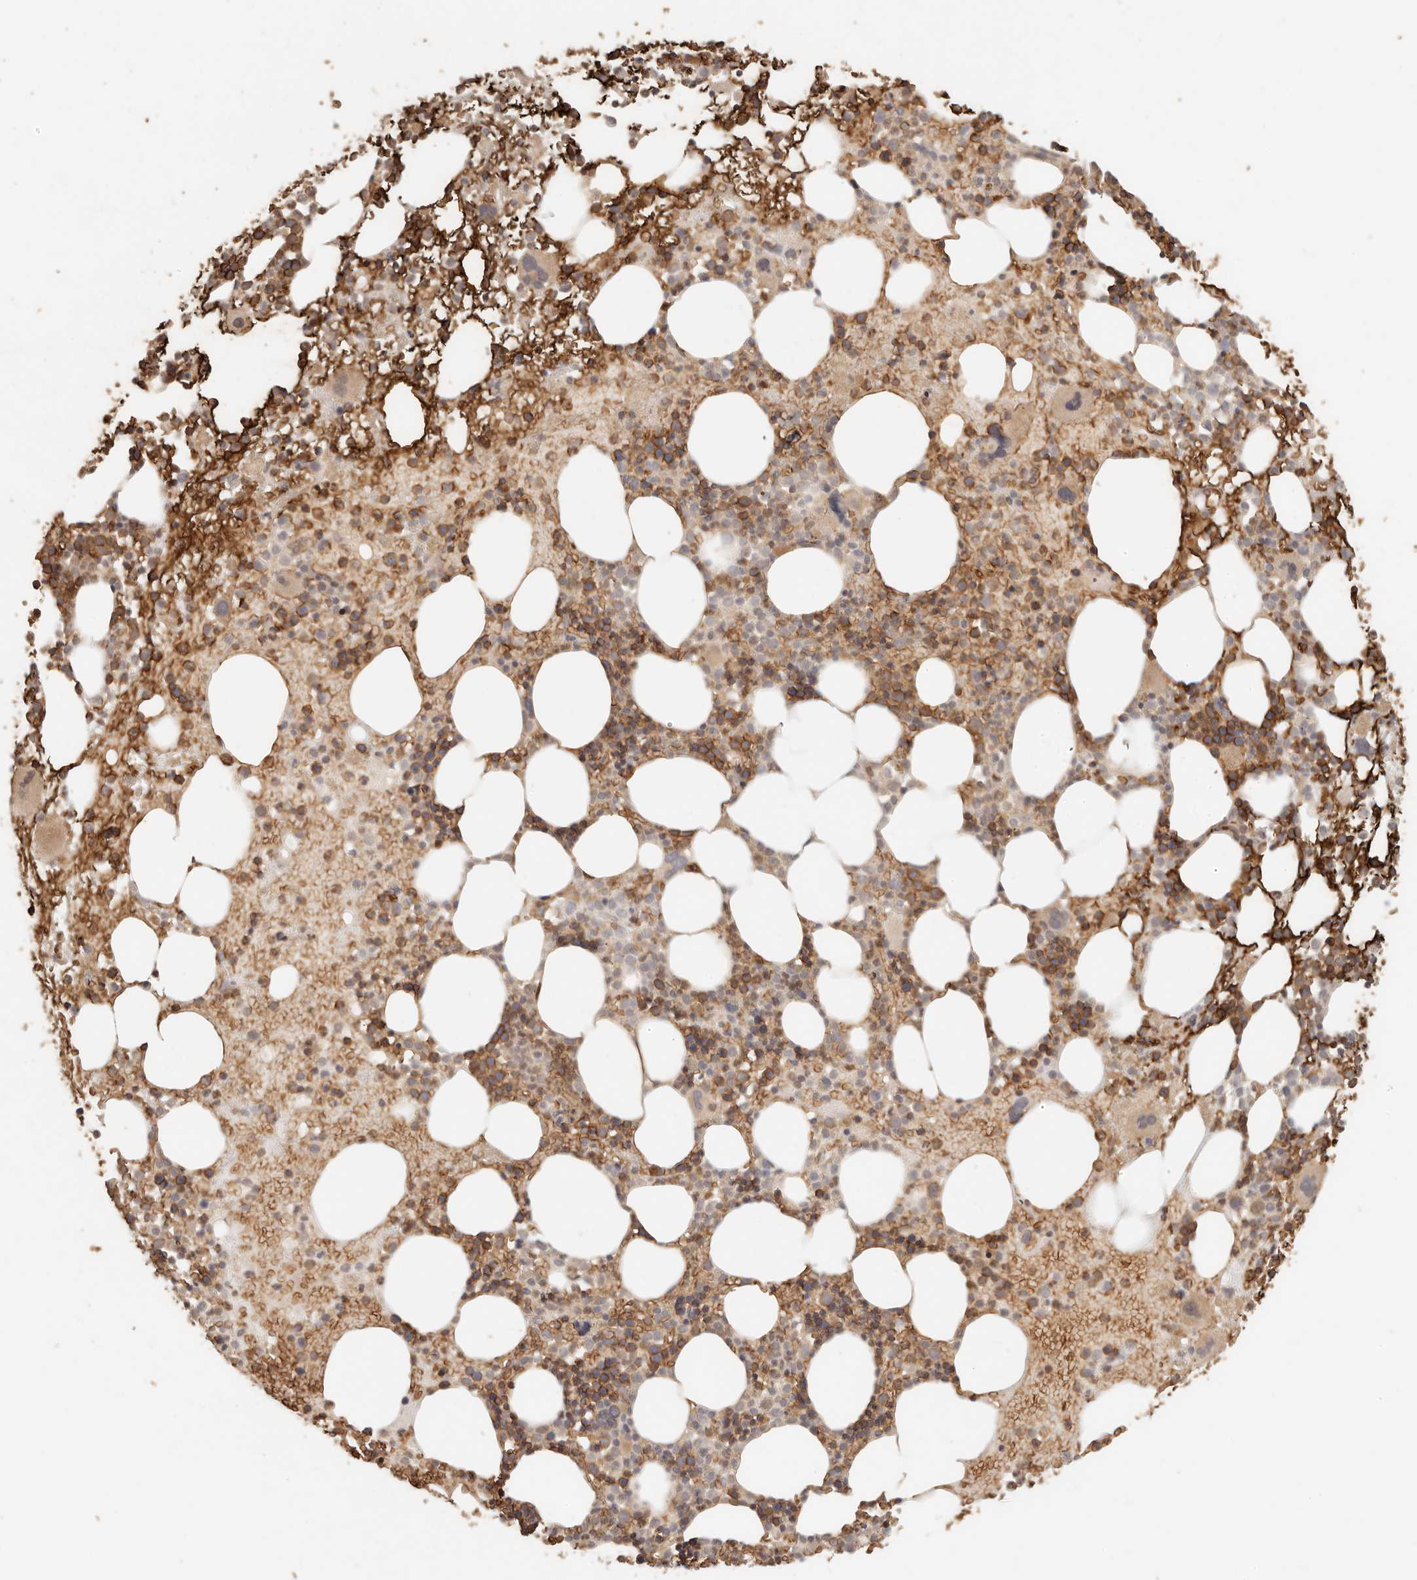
{"staining": {"intensity": "strong", "quantity": "25%-75%", "location": "cytoplasmic/membranous"}, "tissue": "bone marrow", "cell_type": "Hematopoietic cells", "image_type": "normal", "snomed": [{"axis": "morphology", "description": "Normal tissue, NOS"}, {"axis": "topography", "description": "Bone marrow"}], "caption": "Benign bone marrow was stained to show a protein in brown. There is high levels of strong cytoplasmic/membranous positivity in approximately 25%-75% of hematopoietic cells. (DAB (3,3'-diaminobenzidine) IHC with brightfield microscopy, high magnification).", "gene": "INTS11", "patient": {"sex": "female", "age": 57}}